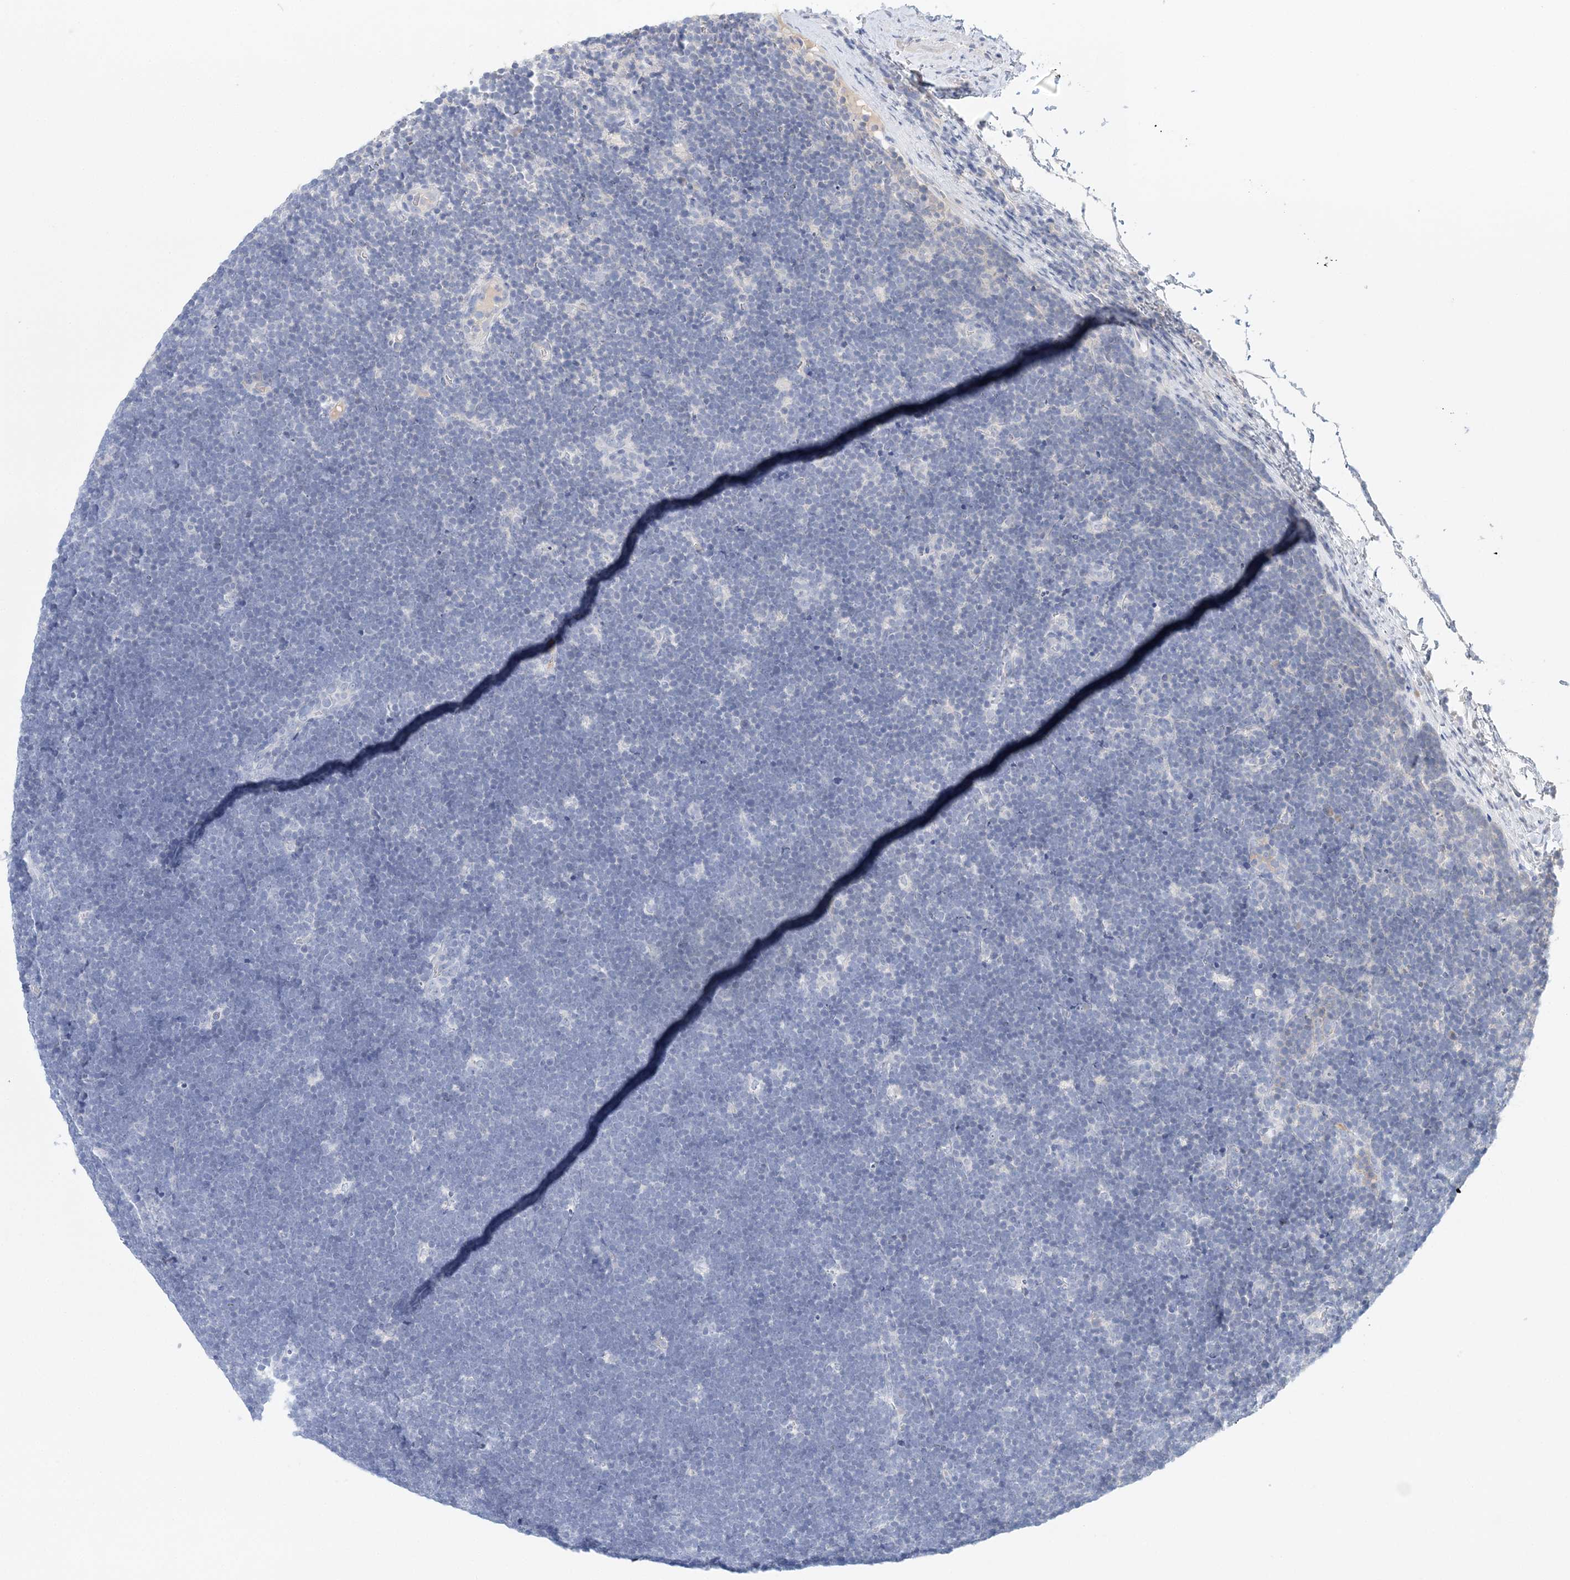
{"staining": {"intensity": "negative", "quantity": "none", "location": "none"}, "tissue": "lymphoma", "cell_type": "Tumor cells", "image_type": "cancer", "snomed": [{"axis": "morphology", "description": "Malignant lymphoma, non-Hodgkin's type, High grade"}, {"axis": "topography", "description": "Lymph node"}], "caption": "Lymphoma was stained to show a protein in brown. There is no significant staining in tumor cells. (Stains: DAB immunohistochemistry with hematoxylin counter stain, Microscopy: brightfield microscopy at high magnification).", "gene": "LRRIQ4", "patient": {"sex": "male", "age": 13}}